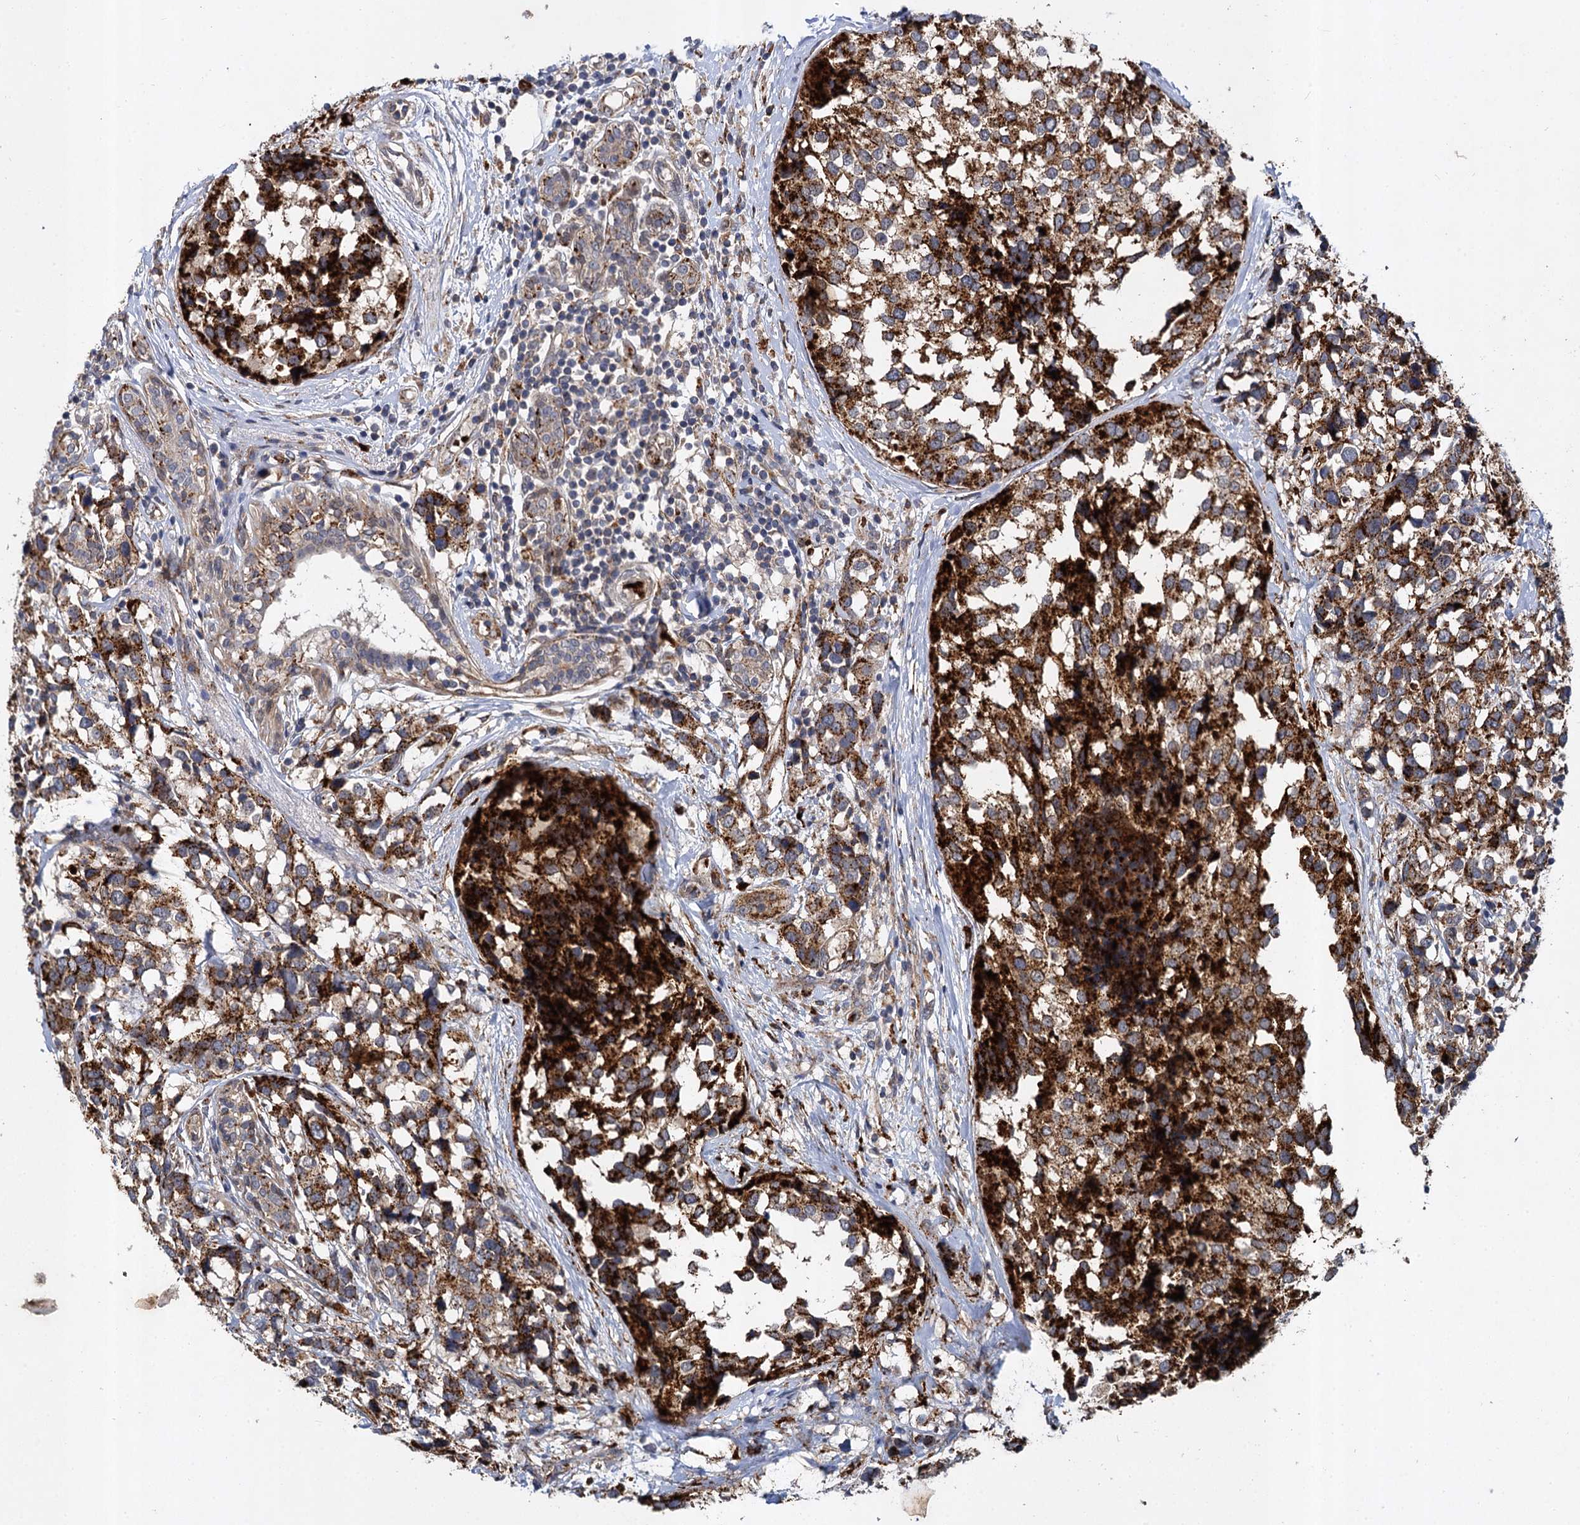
{"staining": {"intensity": "strong", "quantity": ">75%", "location": "cytoplasmic/membranous"}, "tissue": "breast cancer", "cell_type": "Tumor cells", "image_type": "cancer", "snomed": [{"axis": "morphology", "description": "Lobular carcinoma"}, {"axis": "topography", "description": "Breast"}], "caption": "An image showing strong cytoplasmic/membranous positivity in about >75% of tumor cells in lobular carcinoma (breast), as visualized by brown immunohistochemical staining.", "gene": "GBA1", "patient": {"sex": "female", "age": 59}}